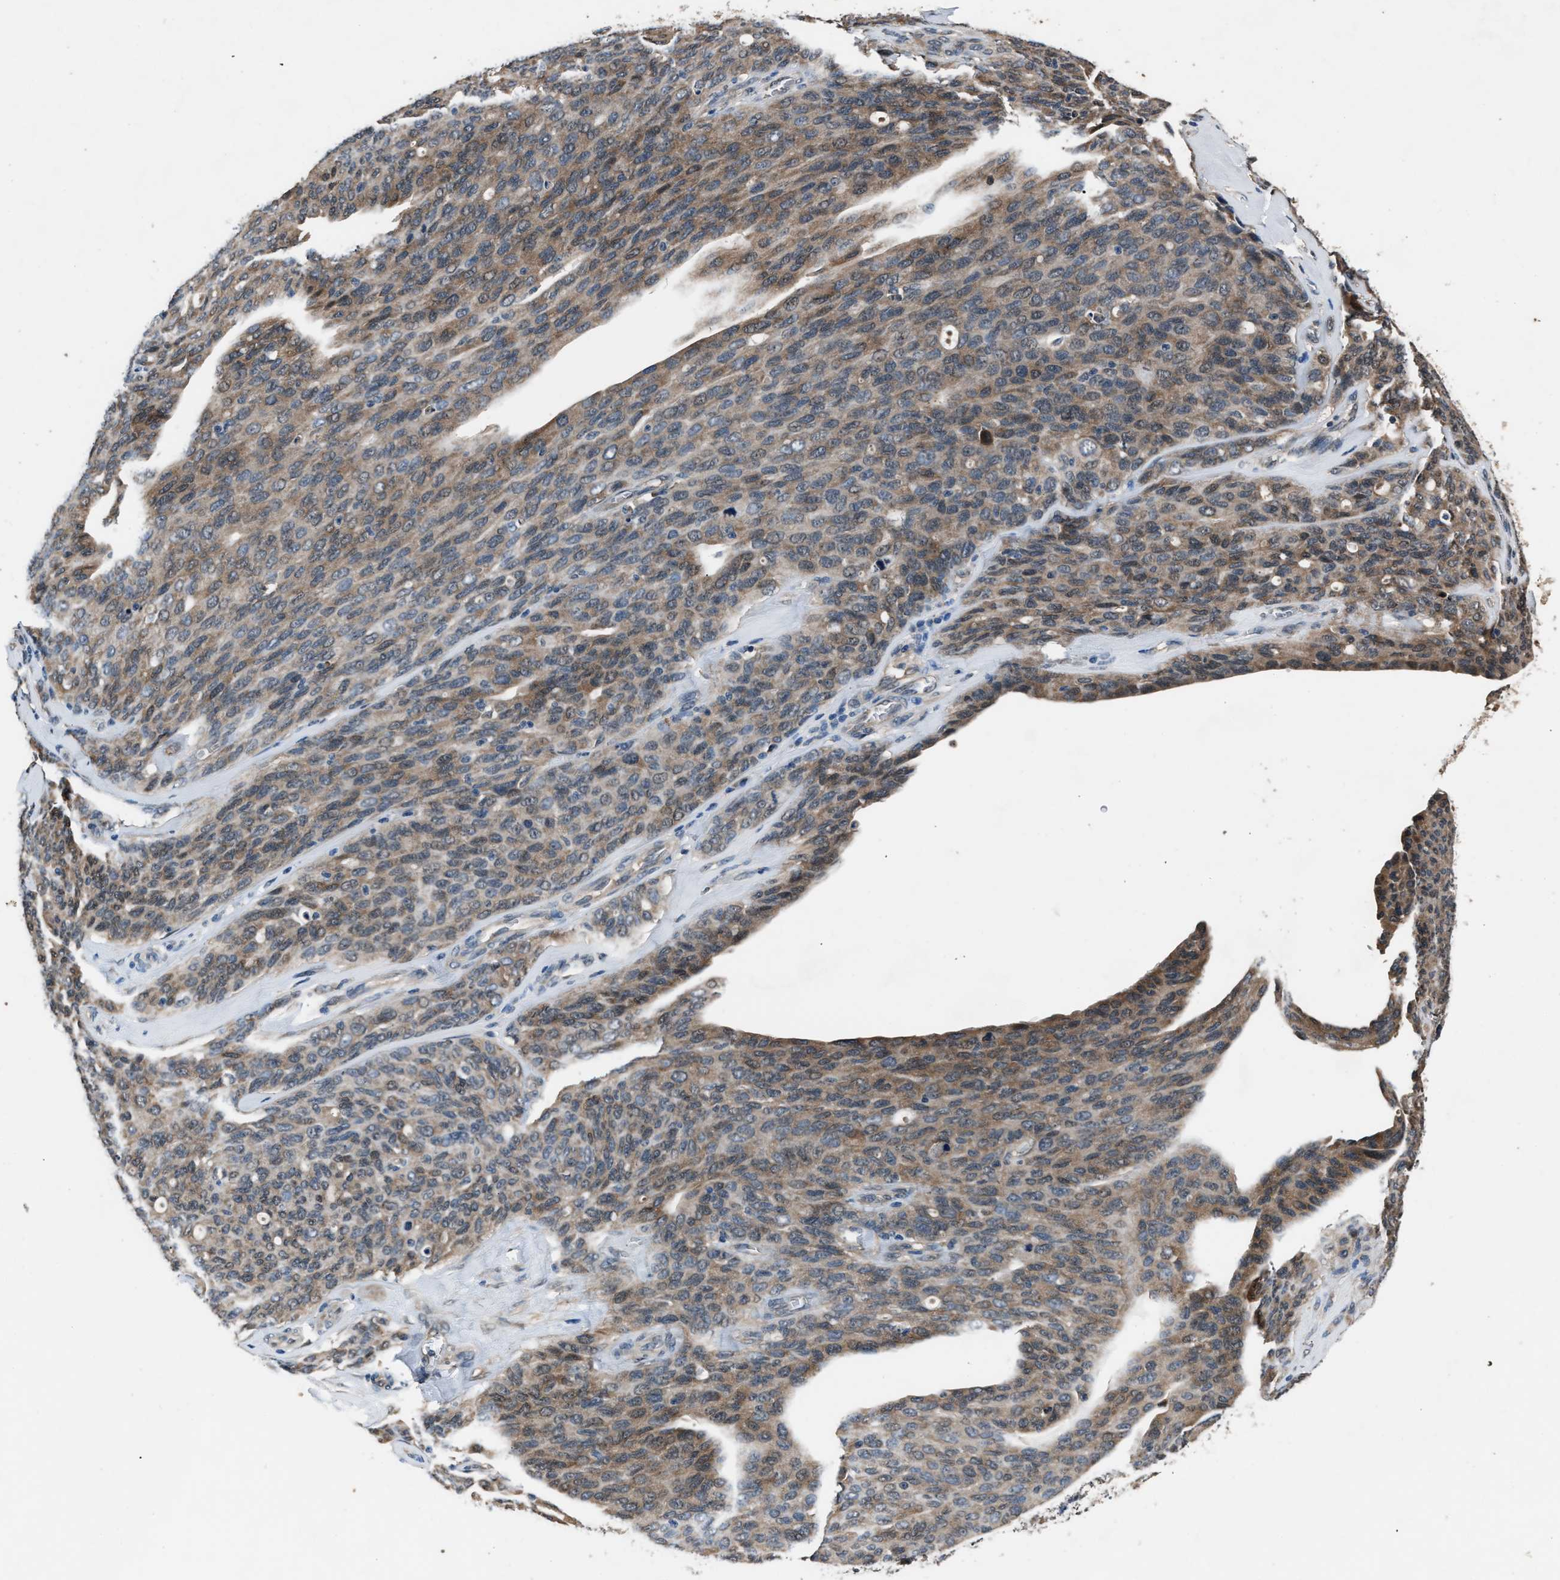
{"staining": {"intensity": "weak", "quantity": ">75%", "location": "cytoplasmic/membranous"}, "tissue": "ovarian cancer", "cell_type": "Tumor cells", "image_type": "cancer", "snomed": [{"axis": "morphology", "description": "Carcinoma, endometroid"}, {"axis": "topography", "description": "Ovary"}], "caption": "Protein analysis of ovarian cancer tissue shows weak cytoplasmic/membranous staining in approximately >75% of tumor cells. (Brightfield microscopy of DAB IHC at high magnification).", "gene": "TP53I3", "patient": {"sex": "female", "age": 60}}